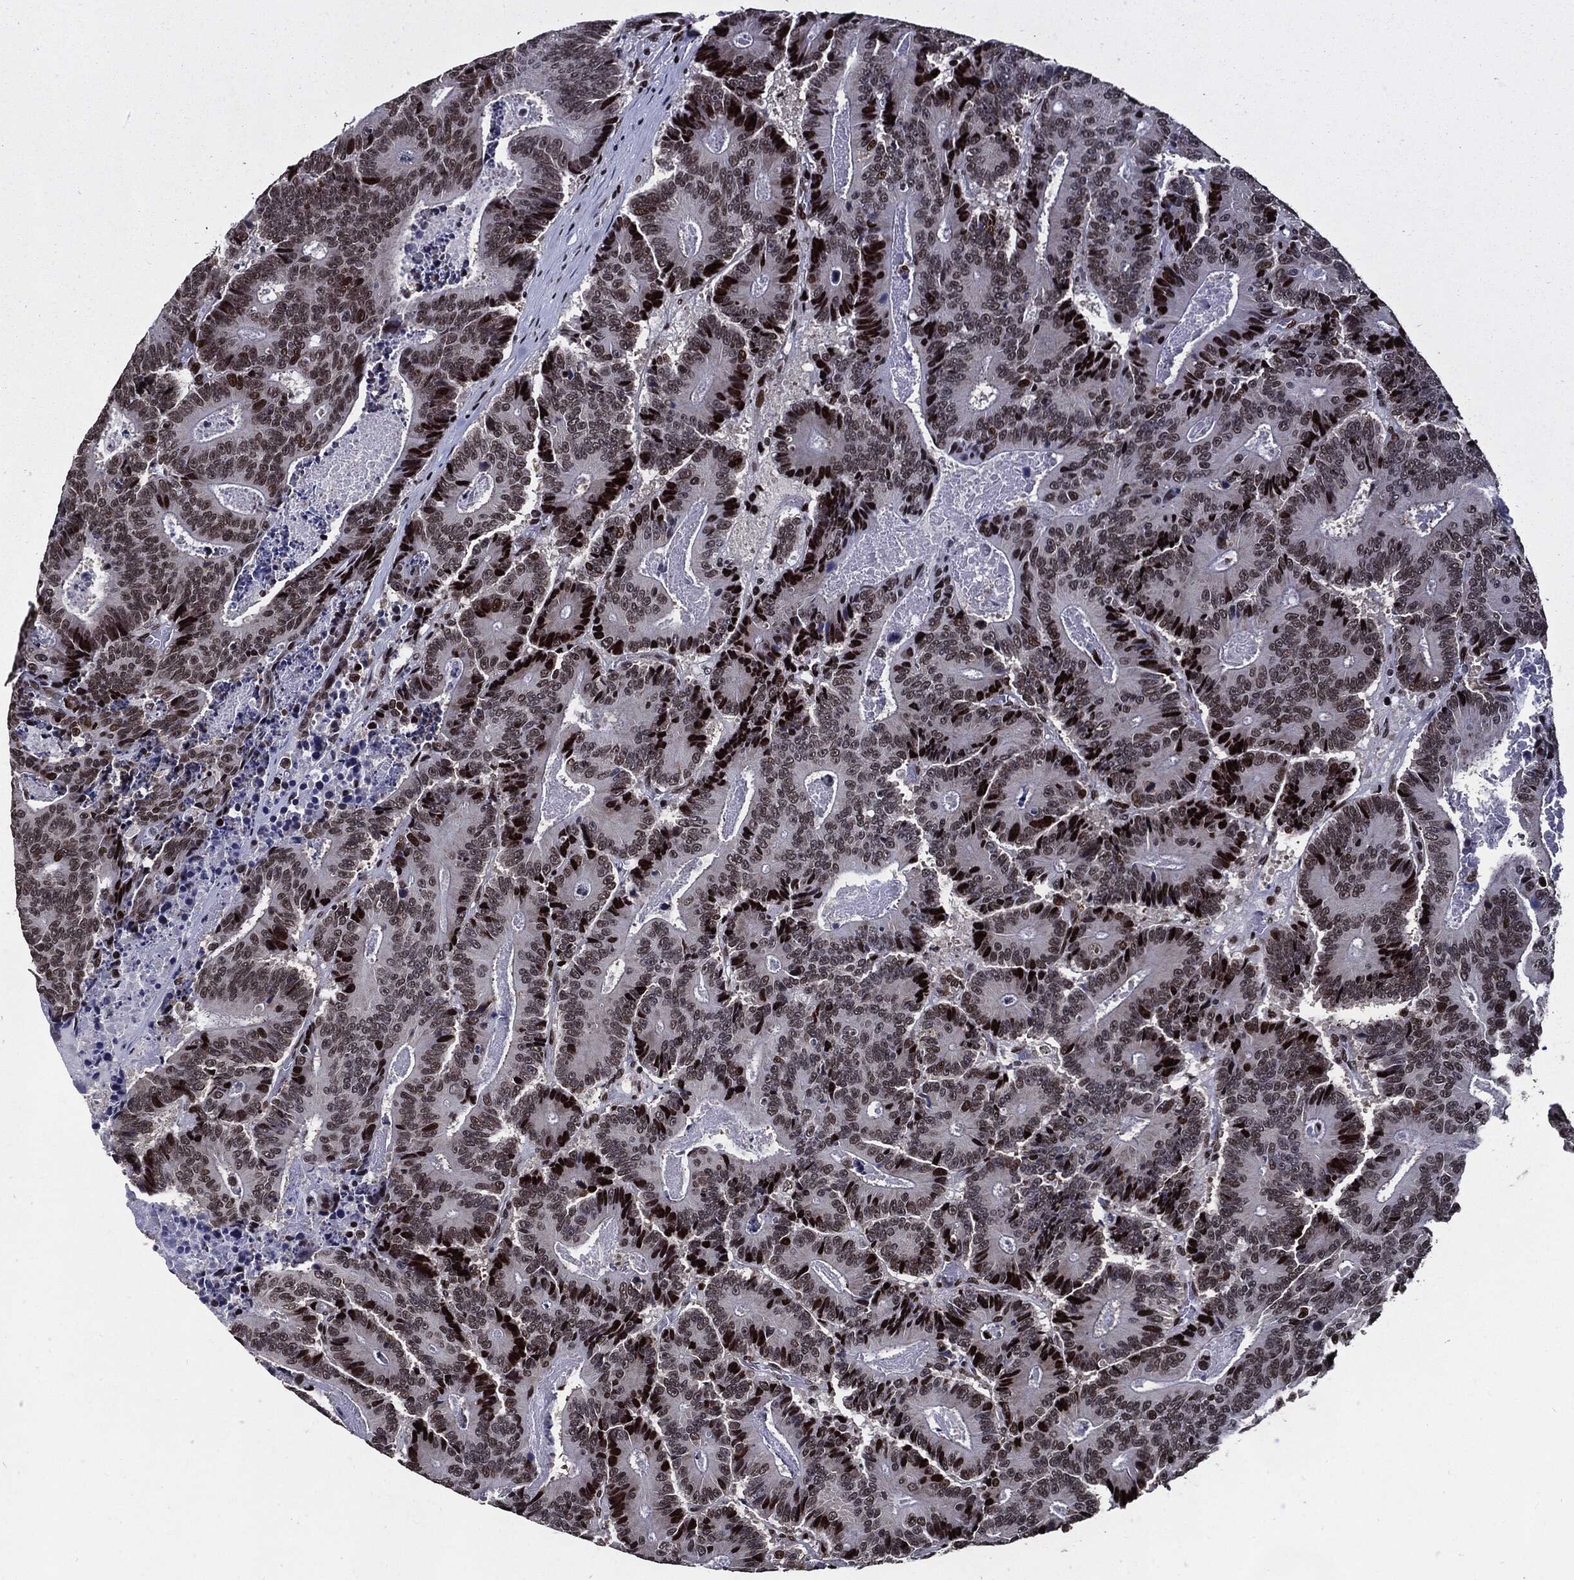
{"staining": {"intensity": "strong", "quantity": "<25%", "location": "nuclear"}, "tissue": "colorectal cancer", "cell_type": "Tumor cells", "image_type": "cancer", "snomed": [{"axis": "morphology", "description": "Adenocarcinoma, NOS"}, {"axis": "topography", "description": "Colon"}], "caption": "Immunohistochemical staining of colorectal cancer shows medium levels of strong nuclear positivity in approximately <25% of tumor cells.", "gene": "ZFP91", "patient": {"sex": "male", "age": 83}}